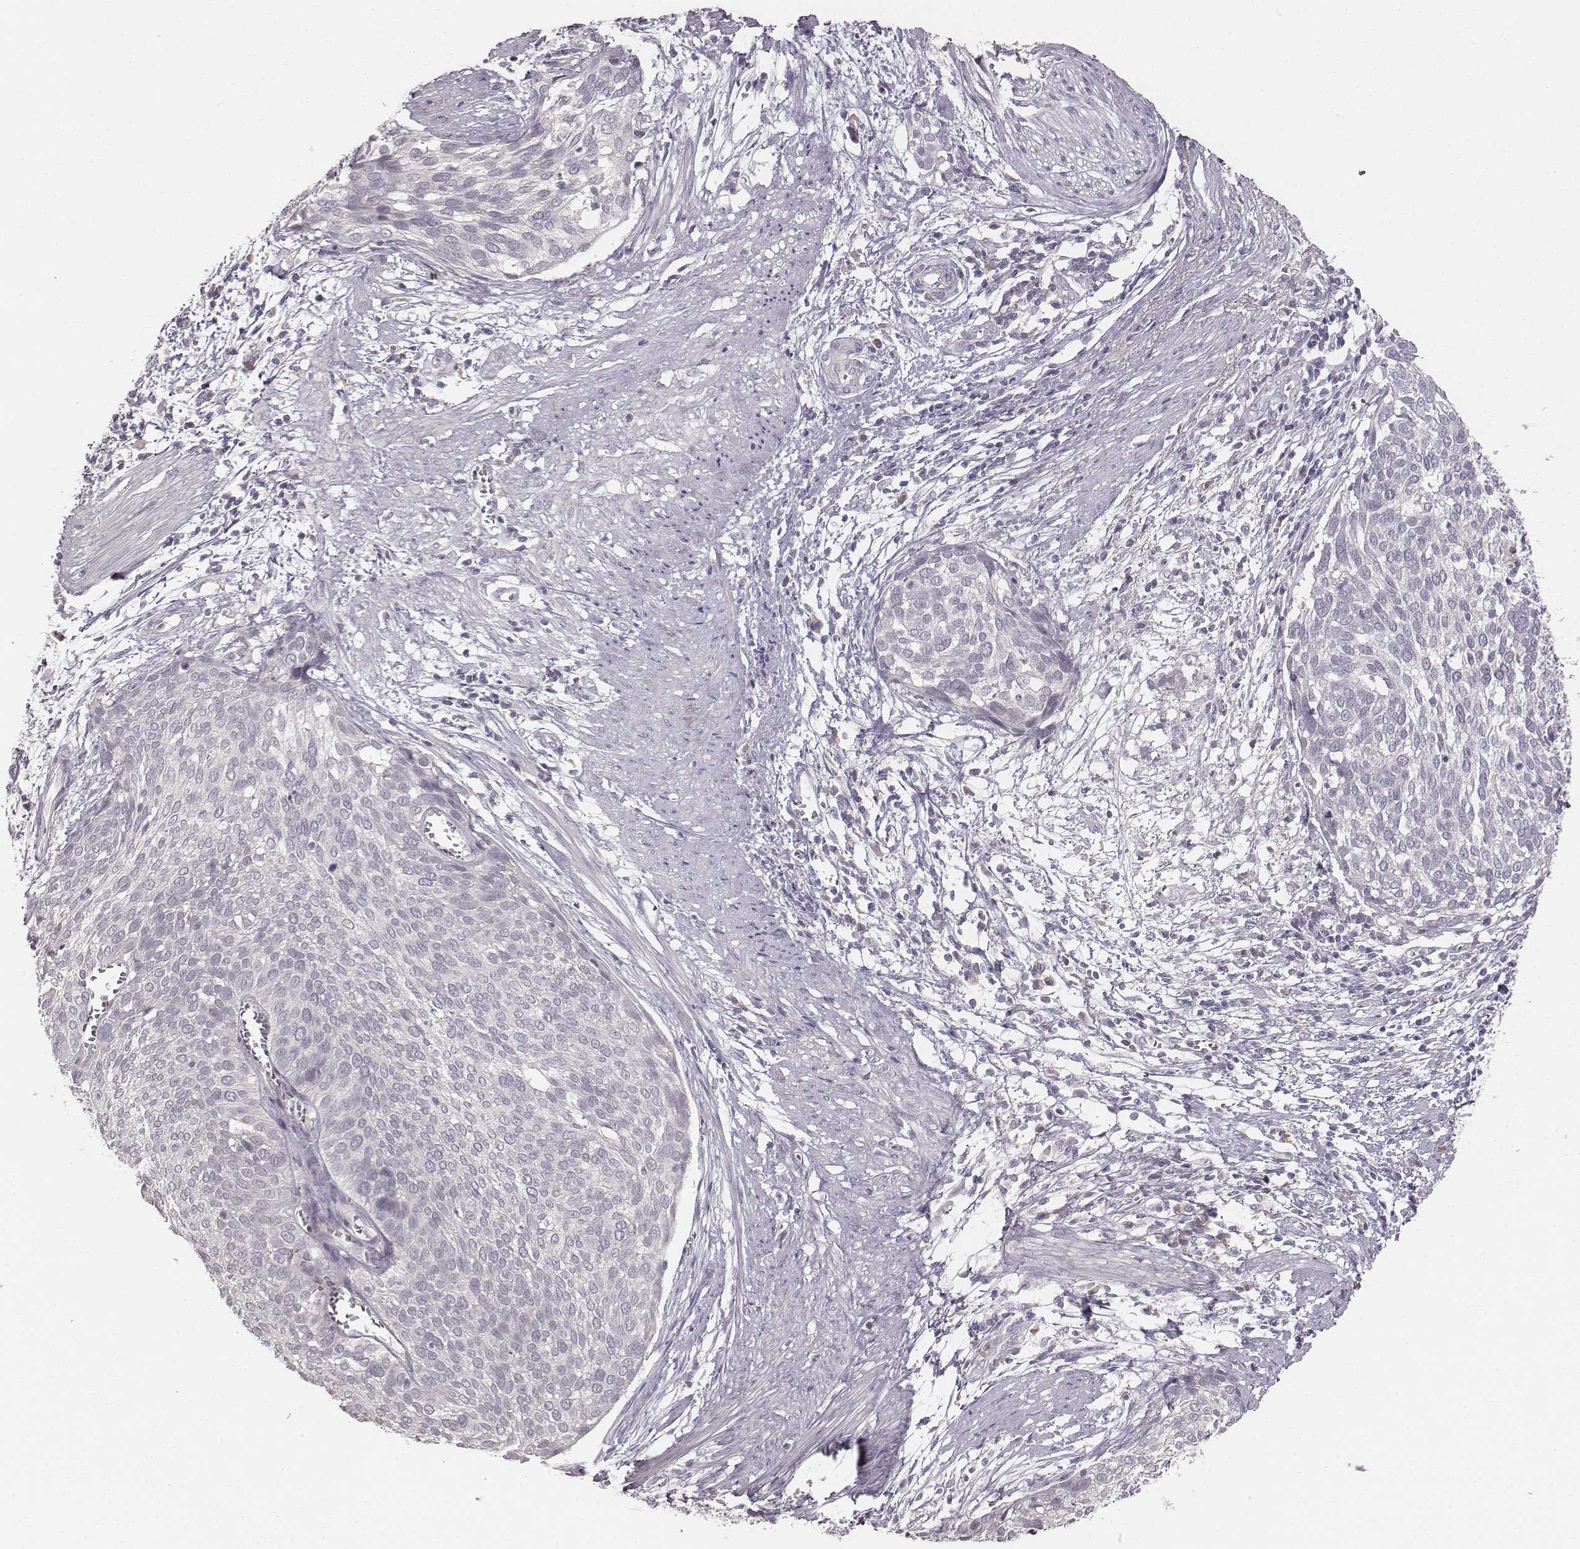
{"staining": {"intensity": "negative", "quantity": "none", "location": "none"}, "tissue": "cervical cancer", "cell_type": "Tumor cells", "image_type": "cancer", "snomed": [{"axis": "morphology", "description": "Squamous cell carcinoma, NOS"}, {"axis": "topography", "description": "Cervix"}], "caption": "Protein analysis of cervical squamous cell carcinoma displays no significant expression in tumor cells.", "gene": "LY6K", "patient": {"sex": "female", "age": 39}}